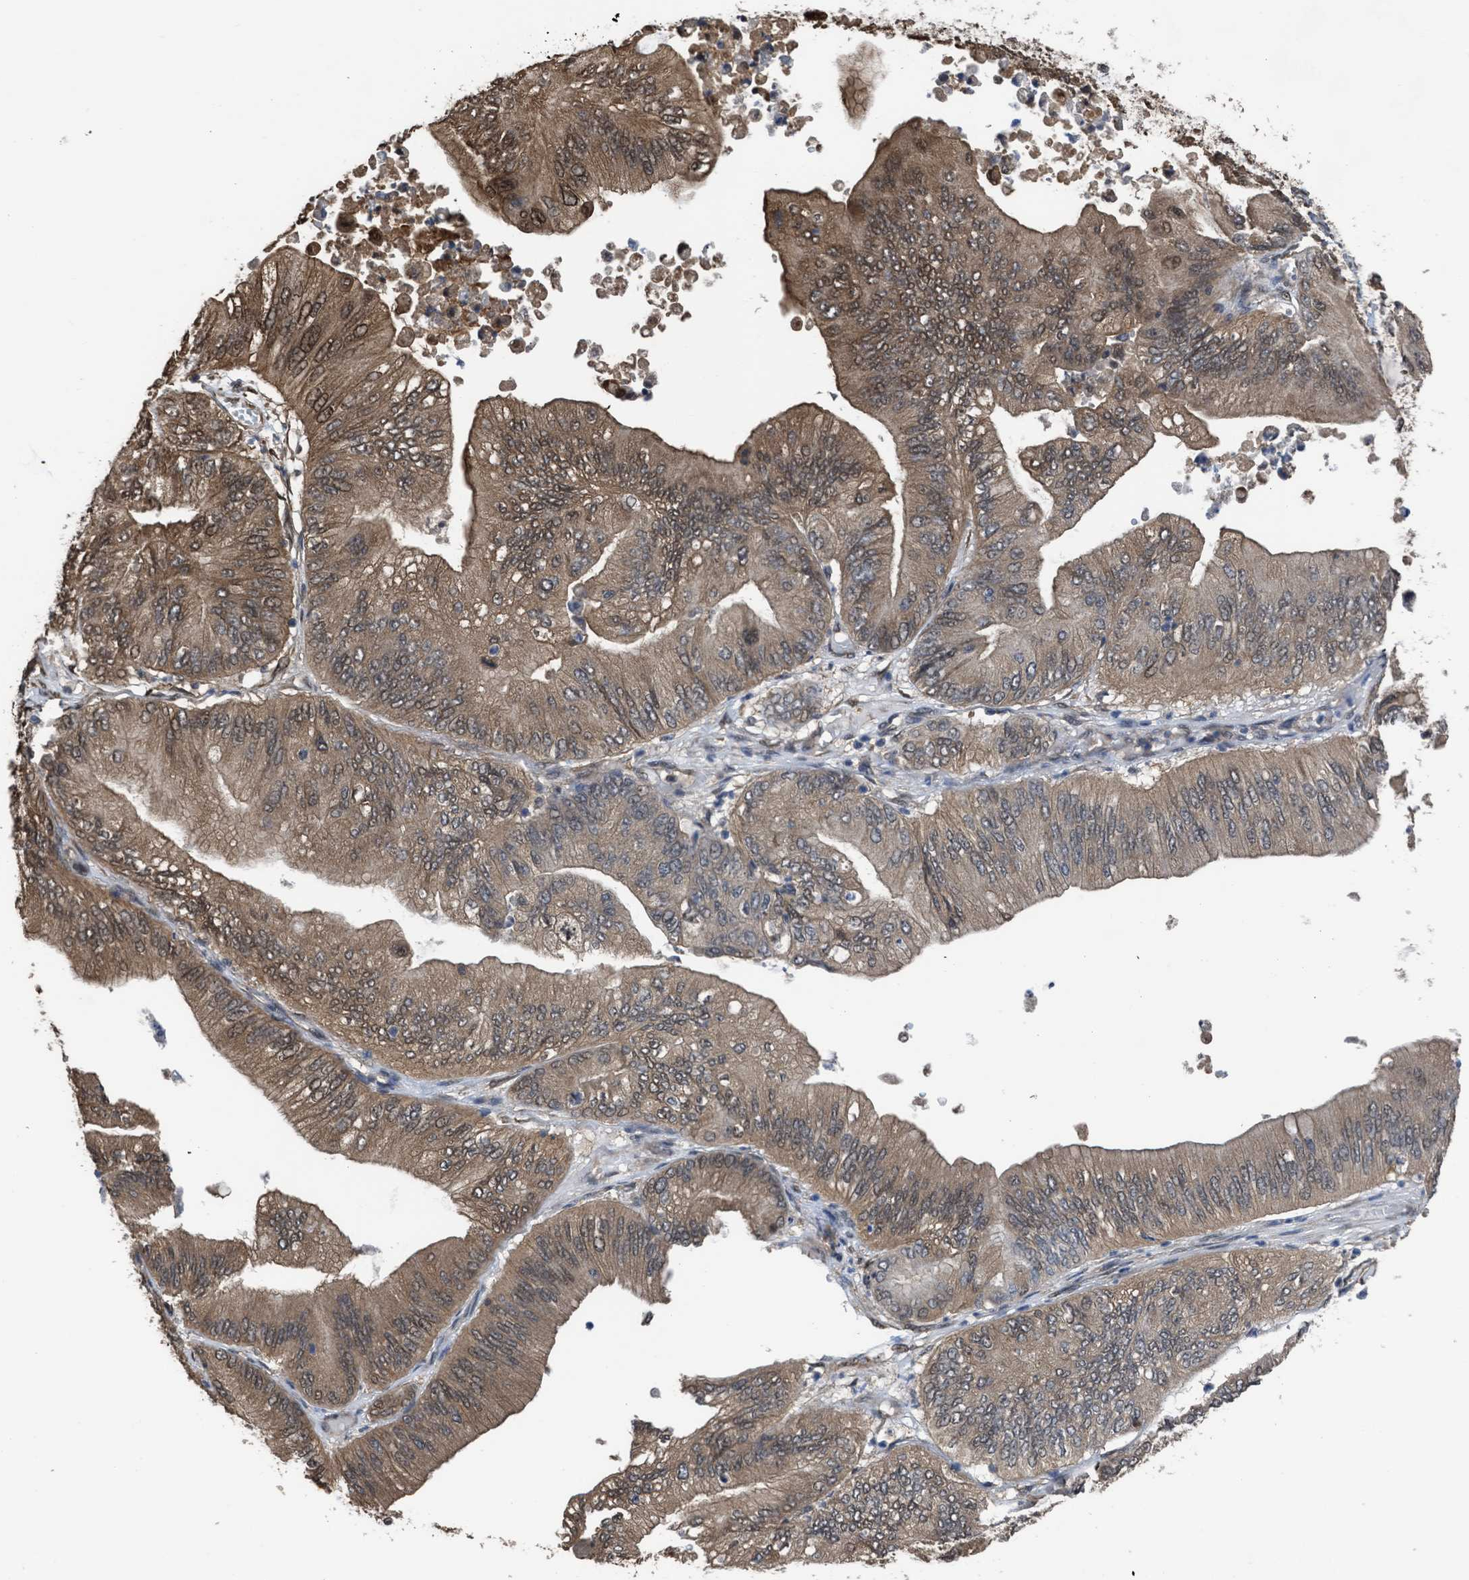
{"staining": {"intensity": "moderate", "quantity": ">75%", "location": "cytoplasmic/membranous,nuclear"}, "tissue": "ovarian cancer", "cell_type": "Tumor cells", "image_type": "cancer", "snomed": [{"axis": "morphology", "description": "Cystadenocarcinoma, mucinous, NOS"}, {"axis": "topography", "description": "Ovary"}], "caption": "Protein positivity by IHC shows moderate cytoplasmic/membranous and nuclear positivity in about >75% of tumor cells in mucinous cystadenocarcinoma (ovarian).", "gene": "YWHAG", "patient": {"sex": "female", "age": 61}}